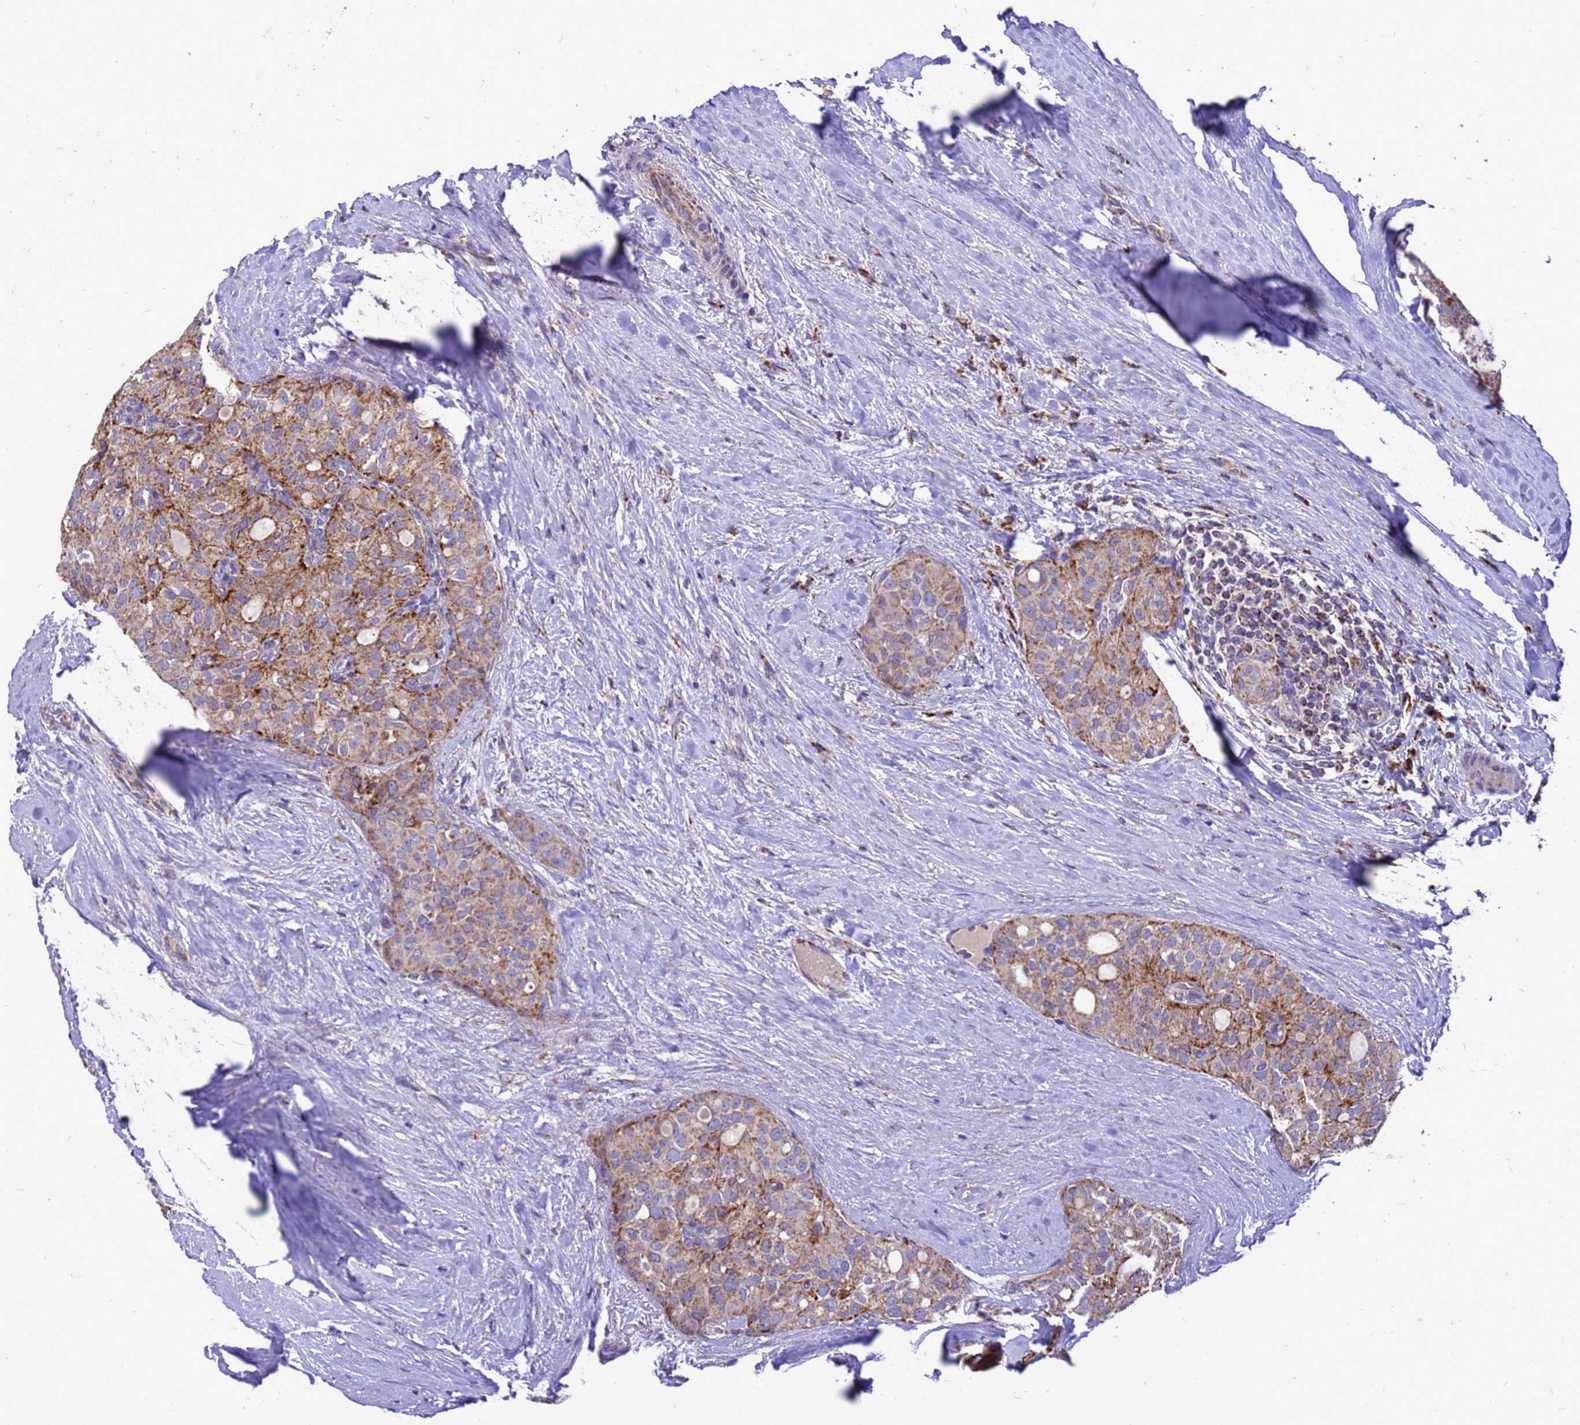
{"staining": {"intensity": "moderate", "quantity": ">75%", "location": "cytoplasmic/membranous"}, "tissue": "thyroid cancer", "cell_type": "Tumor cells", "image_type": "cancer", "snomed": [{"axis": "morphology", "description": "Follicular adenoma carcinoma, NOS"}, {"axis": "topography", "description": "Thyroid gland"}], "caption": "IHC of thyroid follicular adenoma carcinoma displays medium levels of moderate cytoplasmic/membranous staining in about >75% of tumor cells. (brown staining indicates protein expression, while blue staining denotes nuclei).", "gene": "CMC4", "patient": {"sex": "male", "age": 75}}